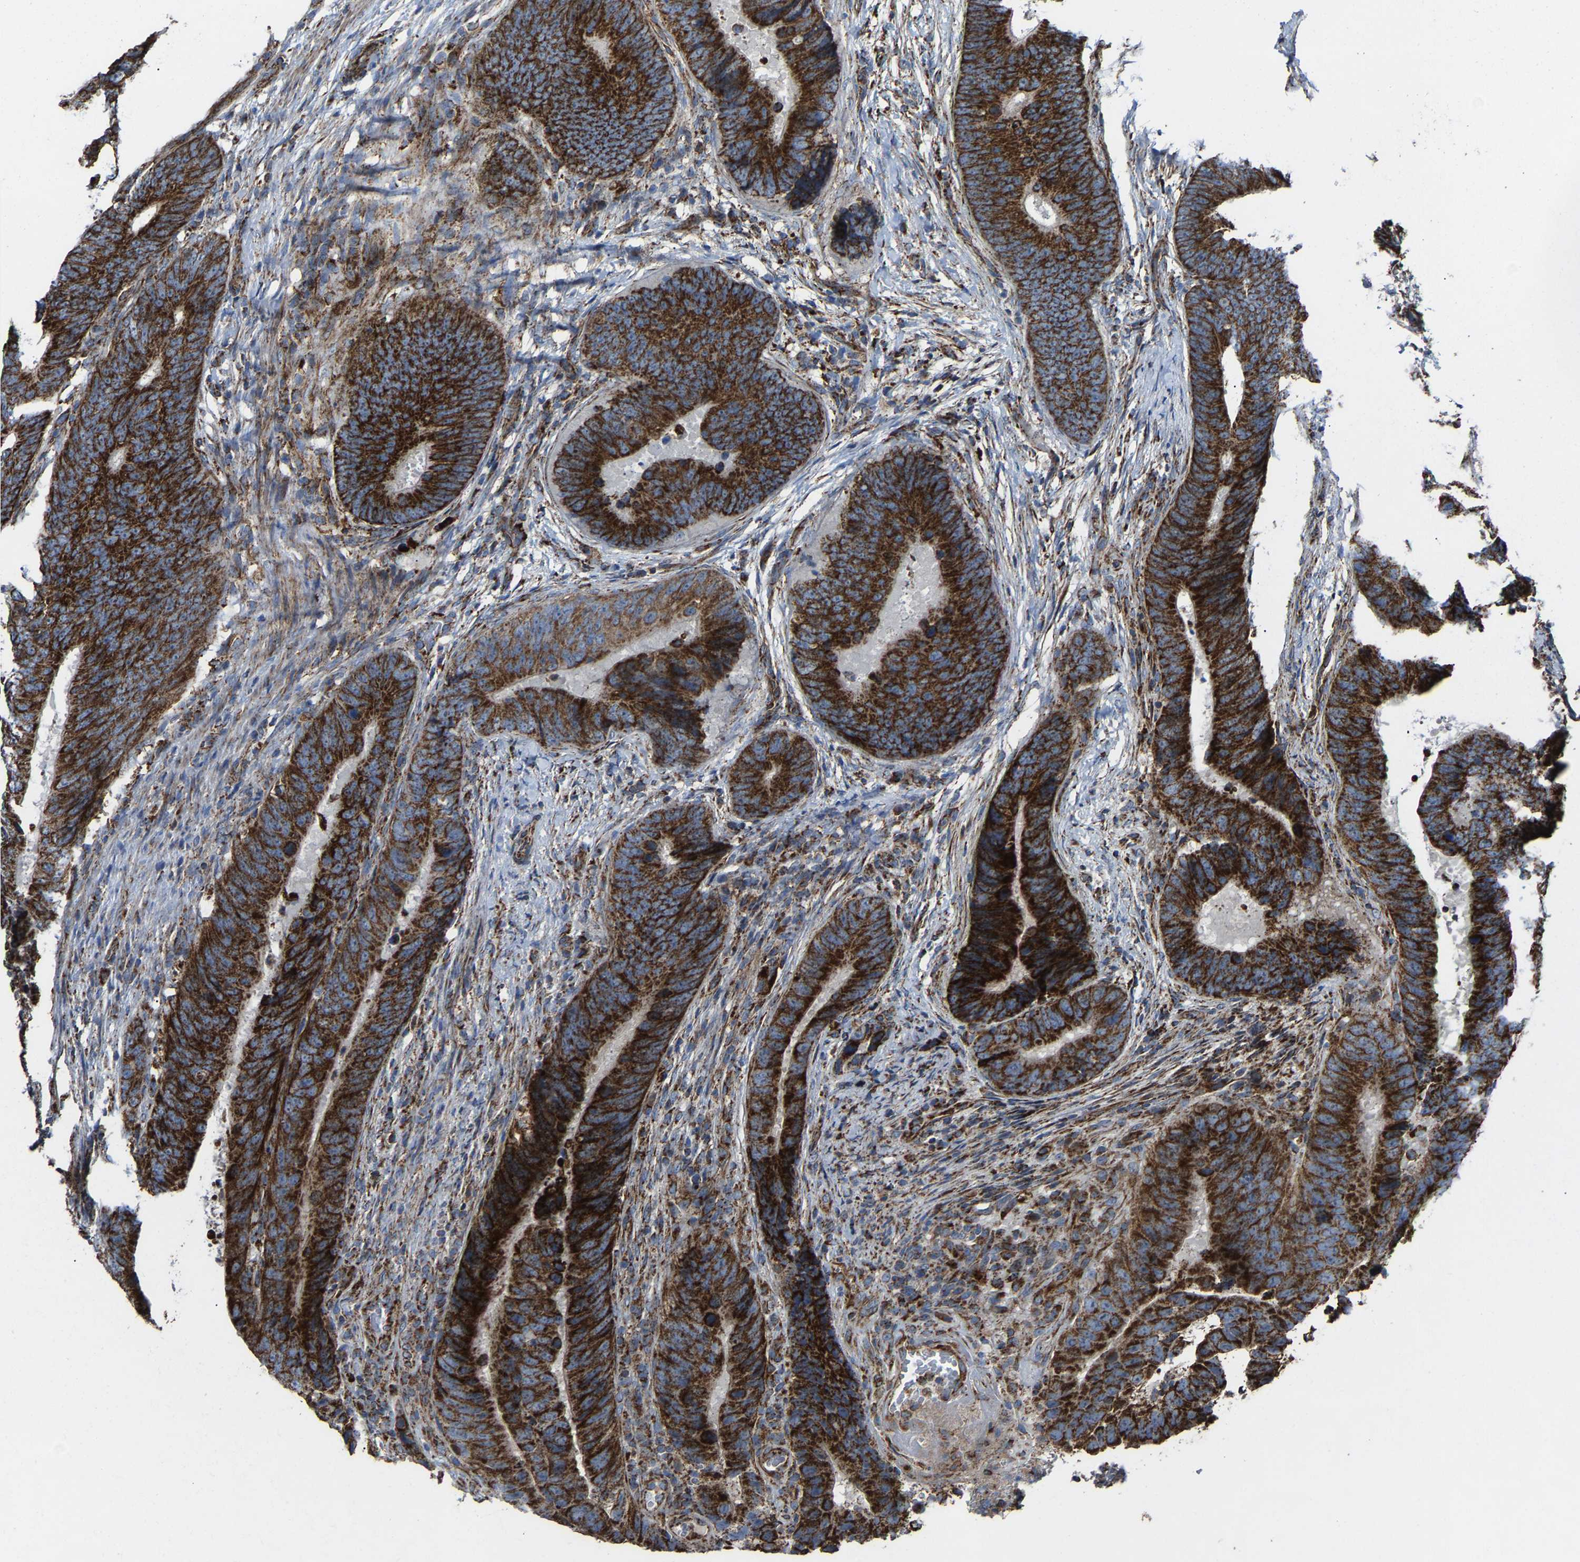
{"staining": {"intensity": "strong", "quantity": ">75%", "location": "cytoplasmic/membranous"}, "tissue": "colorectal cancer", "cell_type": "Tumor cells", "image_type": "cancer", "snomed": [{"axis": "morphology", "description": "Adenocarcinoma, NOS"}, {"axis": "topography", "description": "Colon"}], "caption": "Immunohistochemical staining of human colorectal cancer (adenocarcinoma) shows high levels of strong cytoplasmic/membranous protein expression in approximately >75% of tumor cells.", "gene": "NDUFV3", "patient": {"sex": "male", "age": 56}}